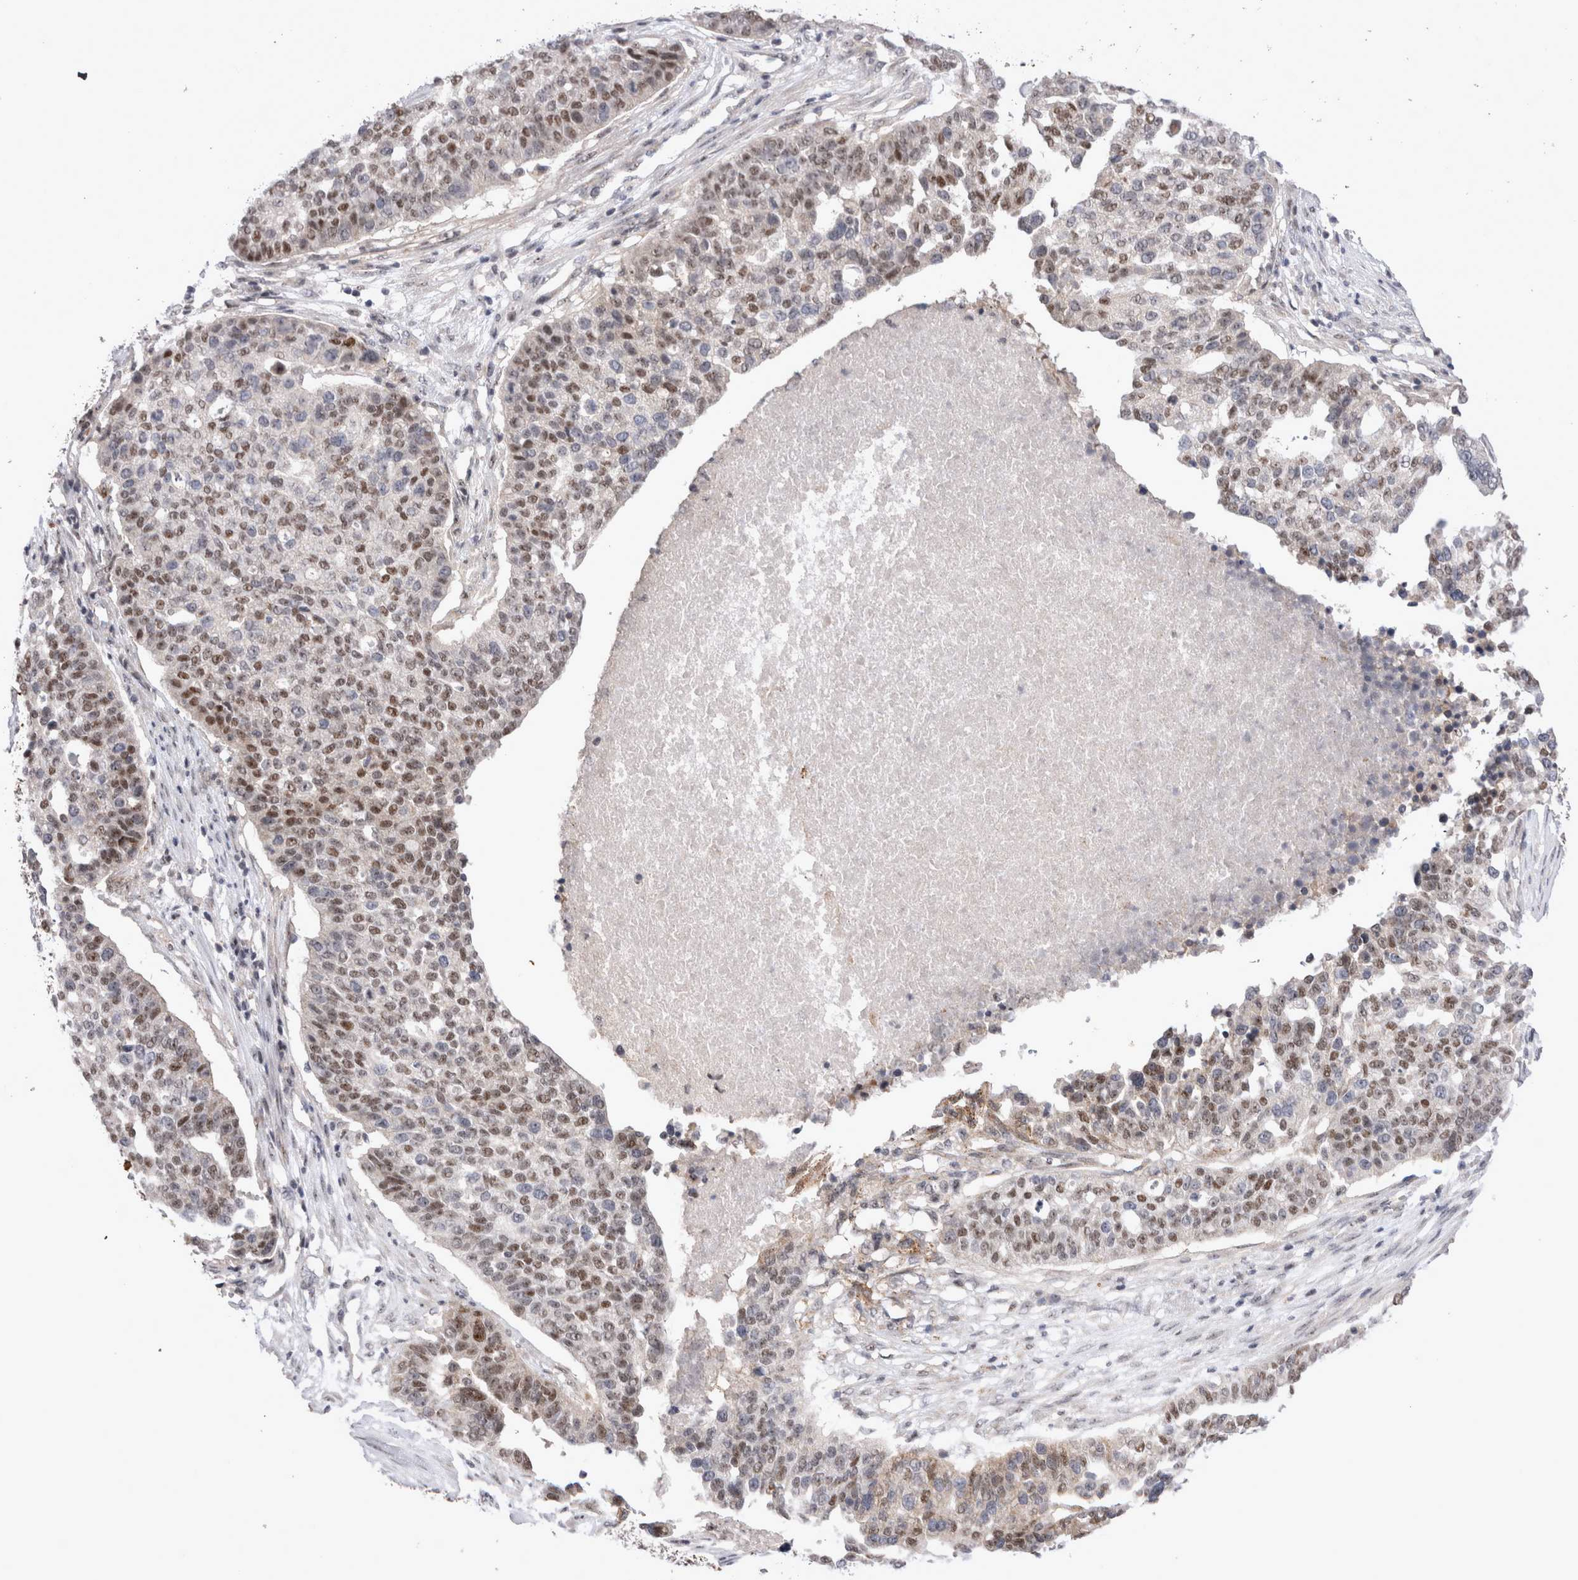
{"staining": {"intensity": "moderate", "quantity": "25%-75%", "location": "nuclear"}, "tissue": "ovarian cancer", "cell_type": "Tumor cells", "image_type": "cancer", "snomed": [{"axis": "morphology", "description": "Cystadenocarcinoma, serous, NOS"}, {"axis": "topography", "description": "Ovary"}], "caption": "Immunohistochemistry (IHC) image of human serous cystadenocarcinoma (ovarian) stained for a protein (brown), which reveals medium levels of moderate nuclear positivity in about 25%-75% of tumor cells.", "gene": "STK11", "patient": {"sex": "female", "age": 59}}